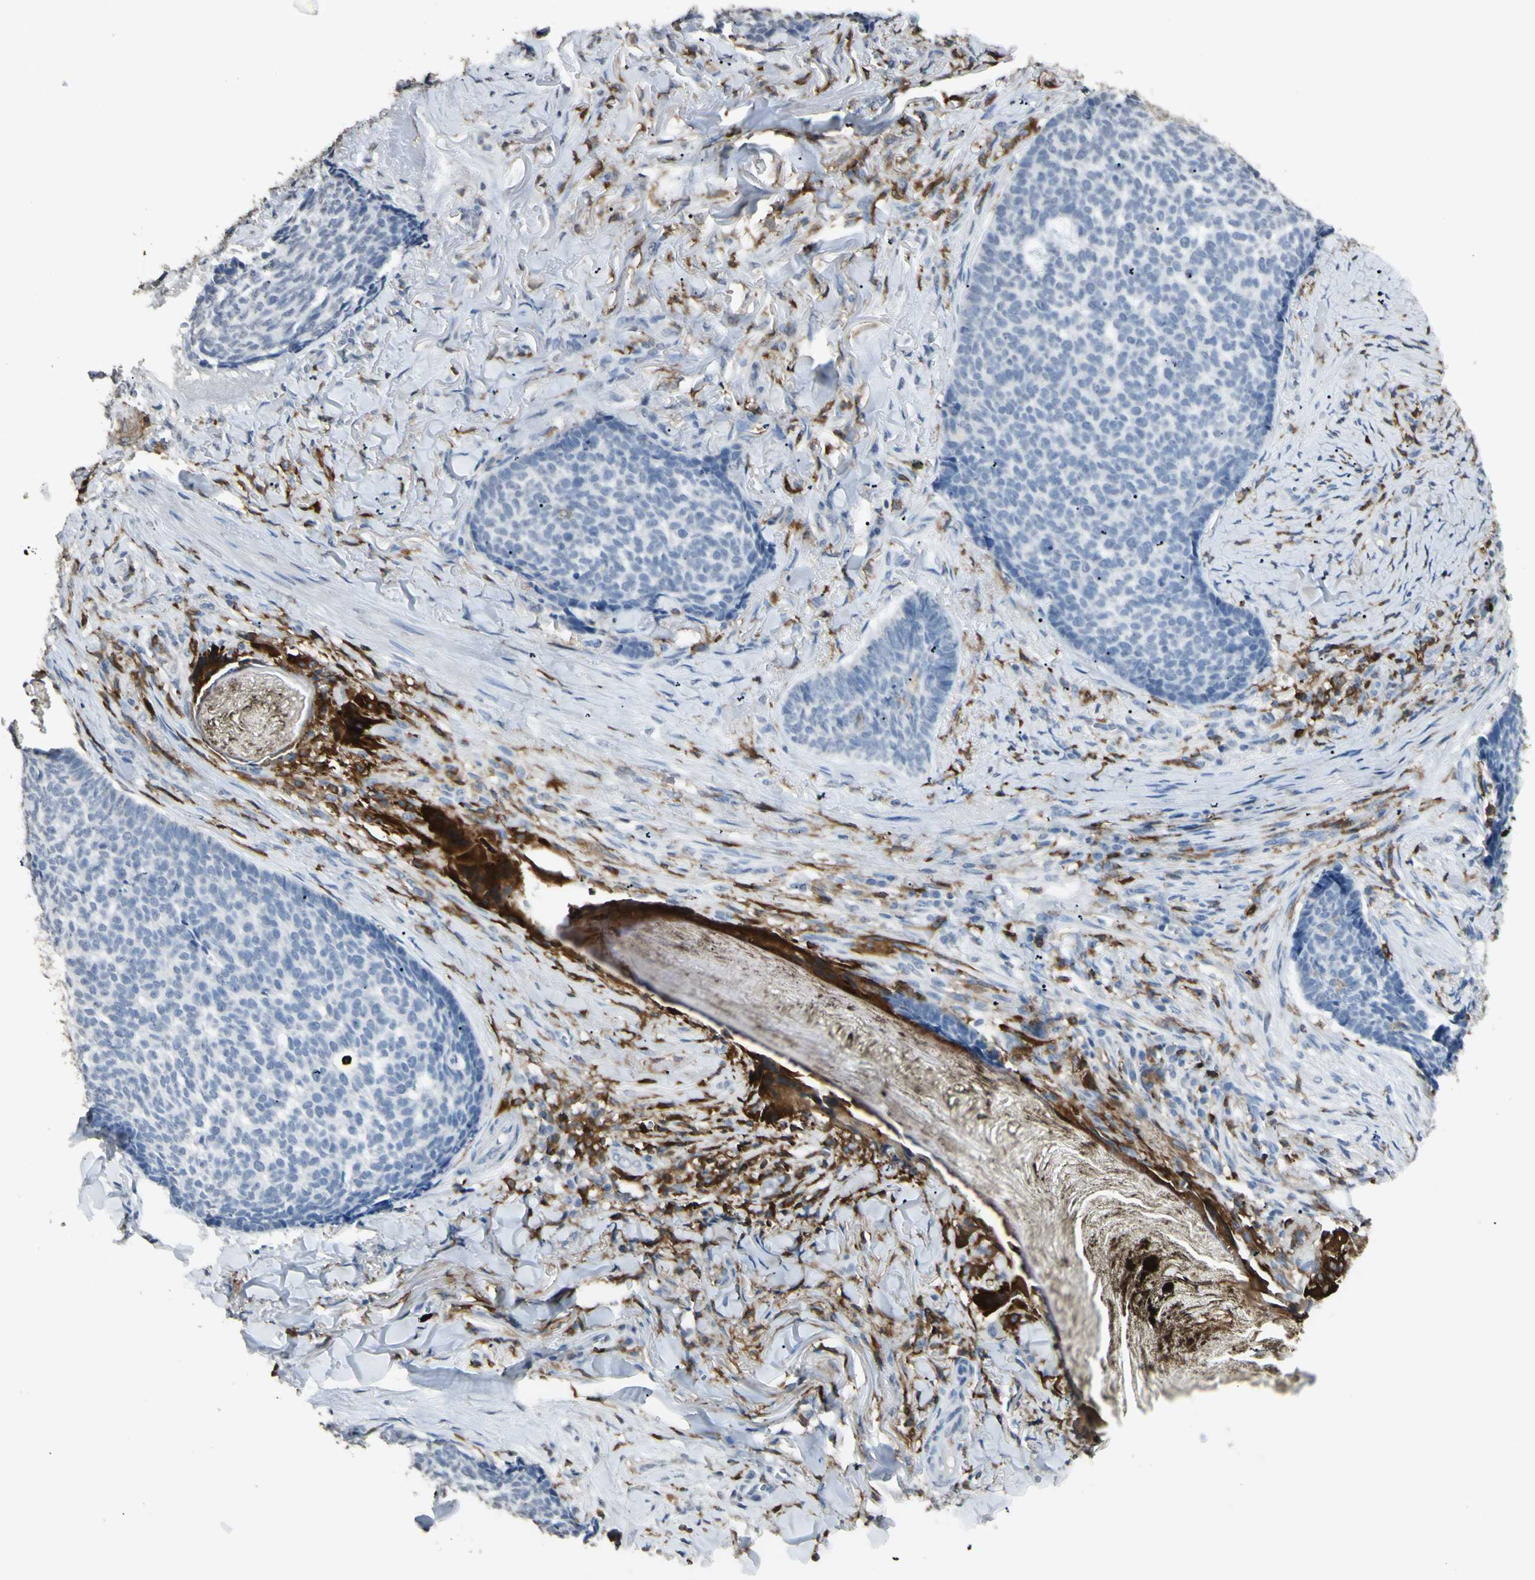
{"staining": {"intensity": "negative", "quantity": "none", "location": "none"}, "tissue": "skin cancer", "cell_type": "Tumor cells", "image_type": "cancer", "snomed": [{"axis": "morphology", "description": "Basal cell carcinoma"}, {"axis": "topography", "description": "Skin"}], "caption": "Protein analysis of skin cancer reveals no significant expression in tumor cells. Nuclei are stained in blue.", "gene": "PSTPIP1", "patient": {"sex": "male", "age": 84}}